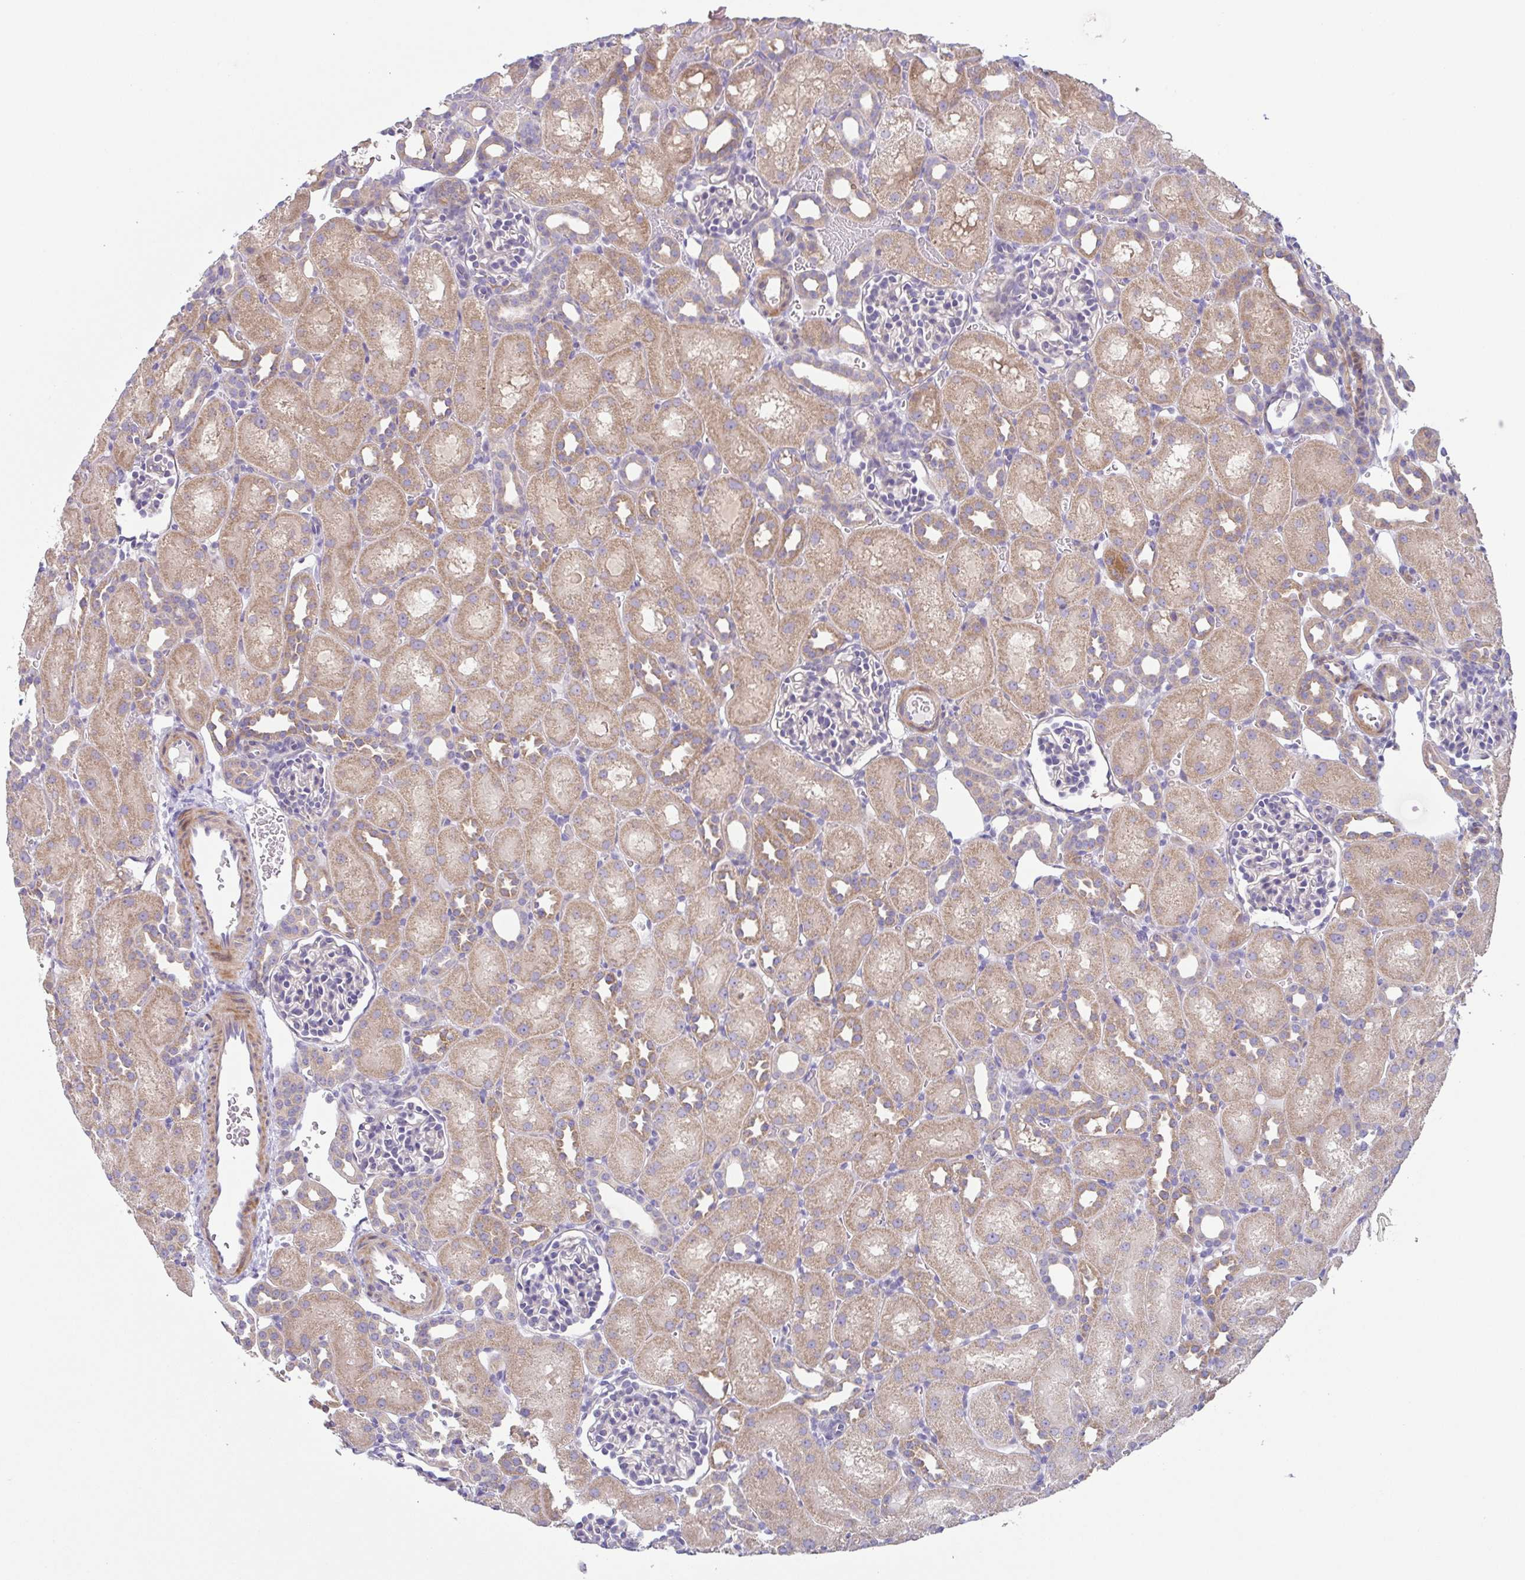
{"staining": {"intensity": "negative", "quantity": "none", "location": "none"}, "tissue": "kidney", "cell_type": "Cells in glomeruli", "image_type": "normal", "snomed": [{"axis": "morphology", "description": "Normal tissue, NOS"}, {"axis": "topography", "description": "Kidney"}], "caption": "This is an IHC micrograph of benign kidney. There is no positivity in cells in glomeruli.", "gene": "CFAP97D1", "patient": {"sex": "male", "age": 1}}